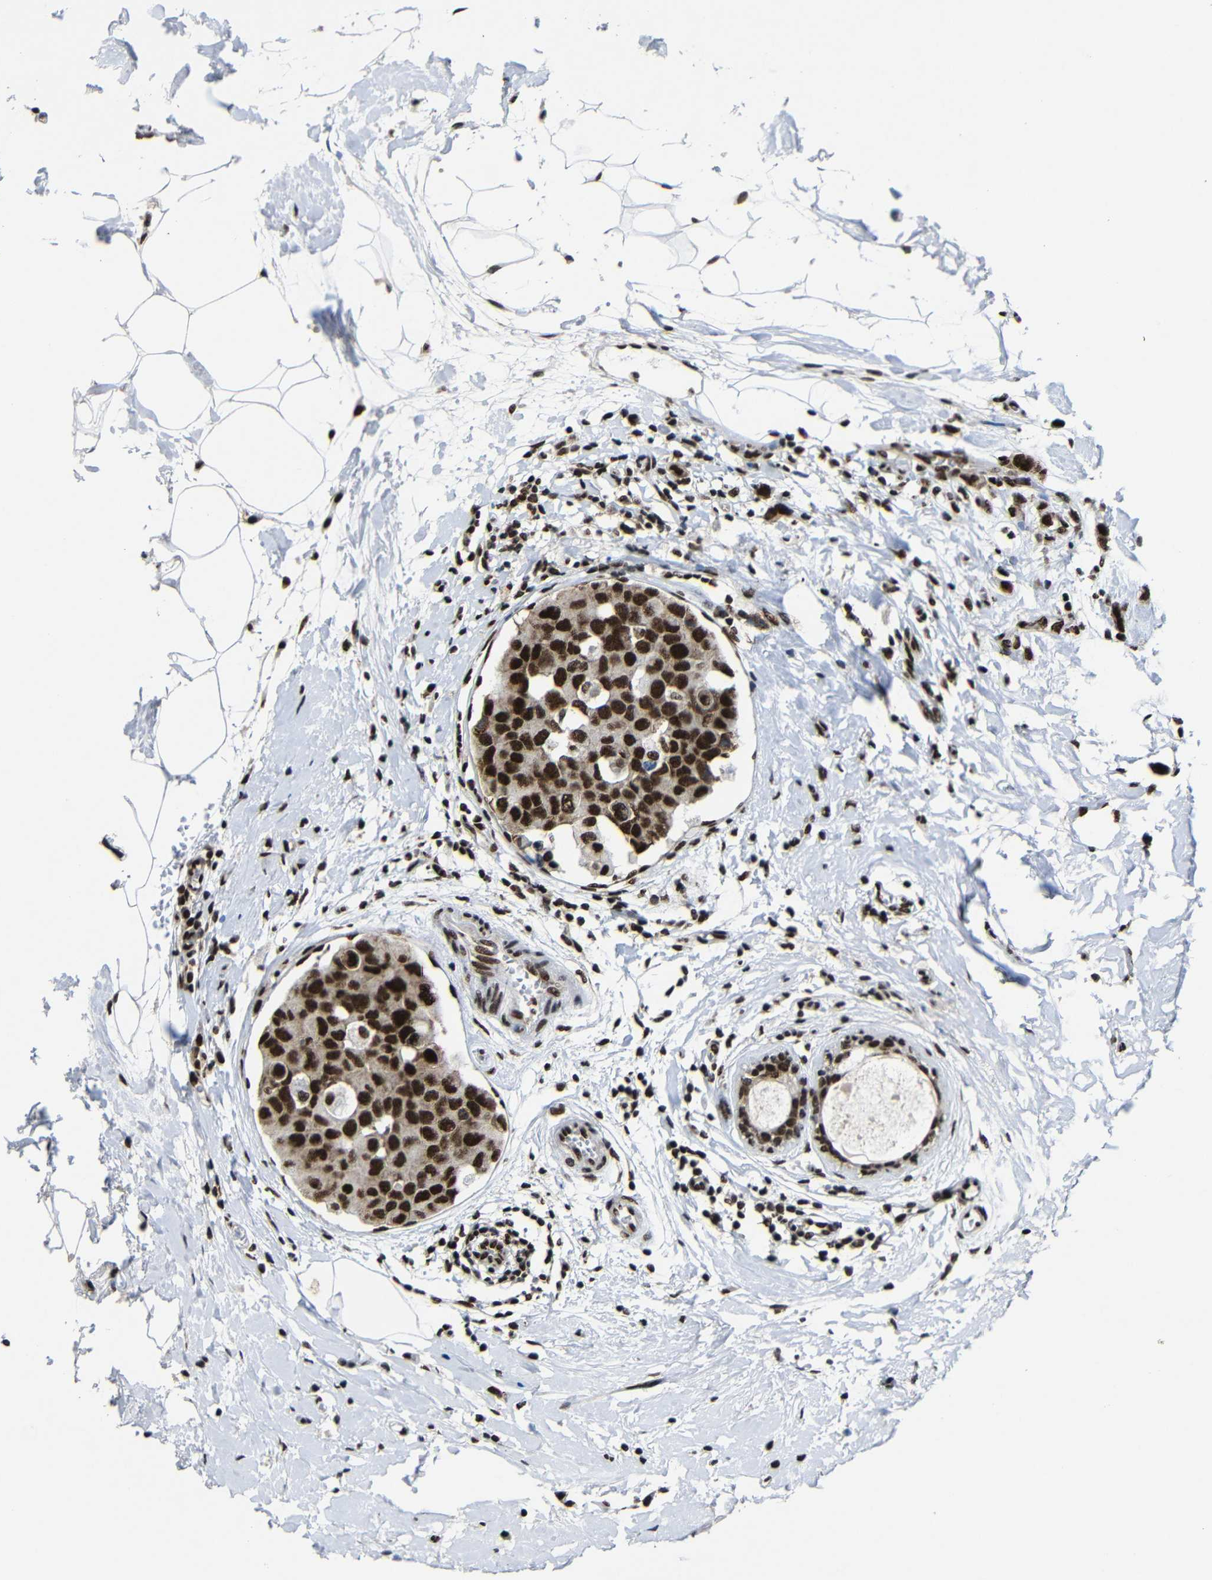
{"staining": {"intensity": "strong", "quantity": ">75%", "location": "nuclear"}, "tissue": "breast cancer", "cell_type": "Tumor cells", "image_type": "cancer", "snomed": [{"axis": "morphology", "description": "Normal tissue, NOS"}, {"axis": "morphology", "description": "Duct carcinoma"}, {"axis": "topography", "description": "Breast"}], "caption": "A histopathology image of human breast cancer (infiltrating ductal carcinoma) stained for a protein exhibits strong nuclear brown staining in tumor cells.", "gene": "PTBP1", "patient": {"sex": "female", "age": 50}}